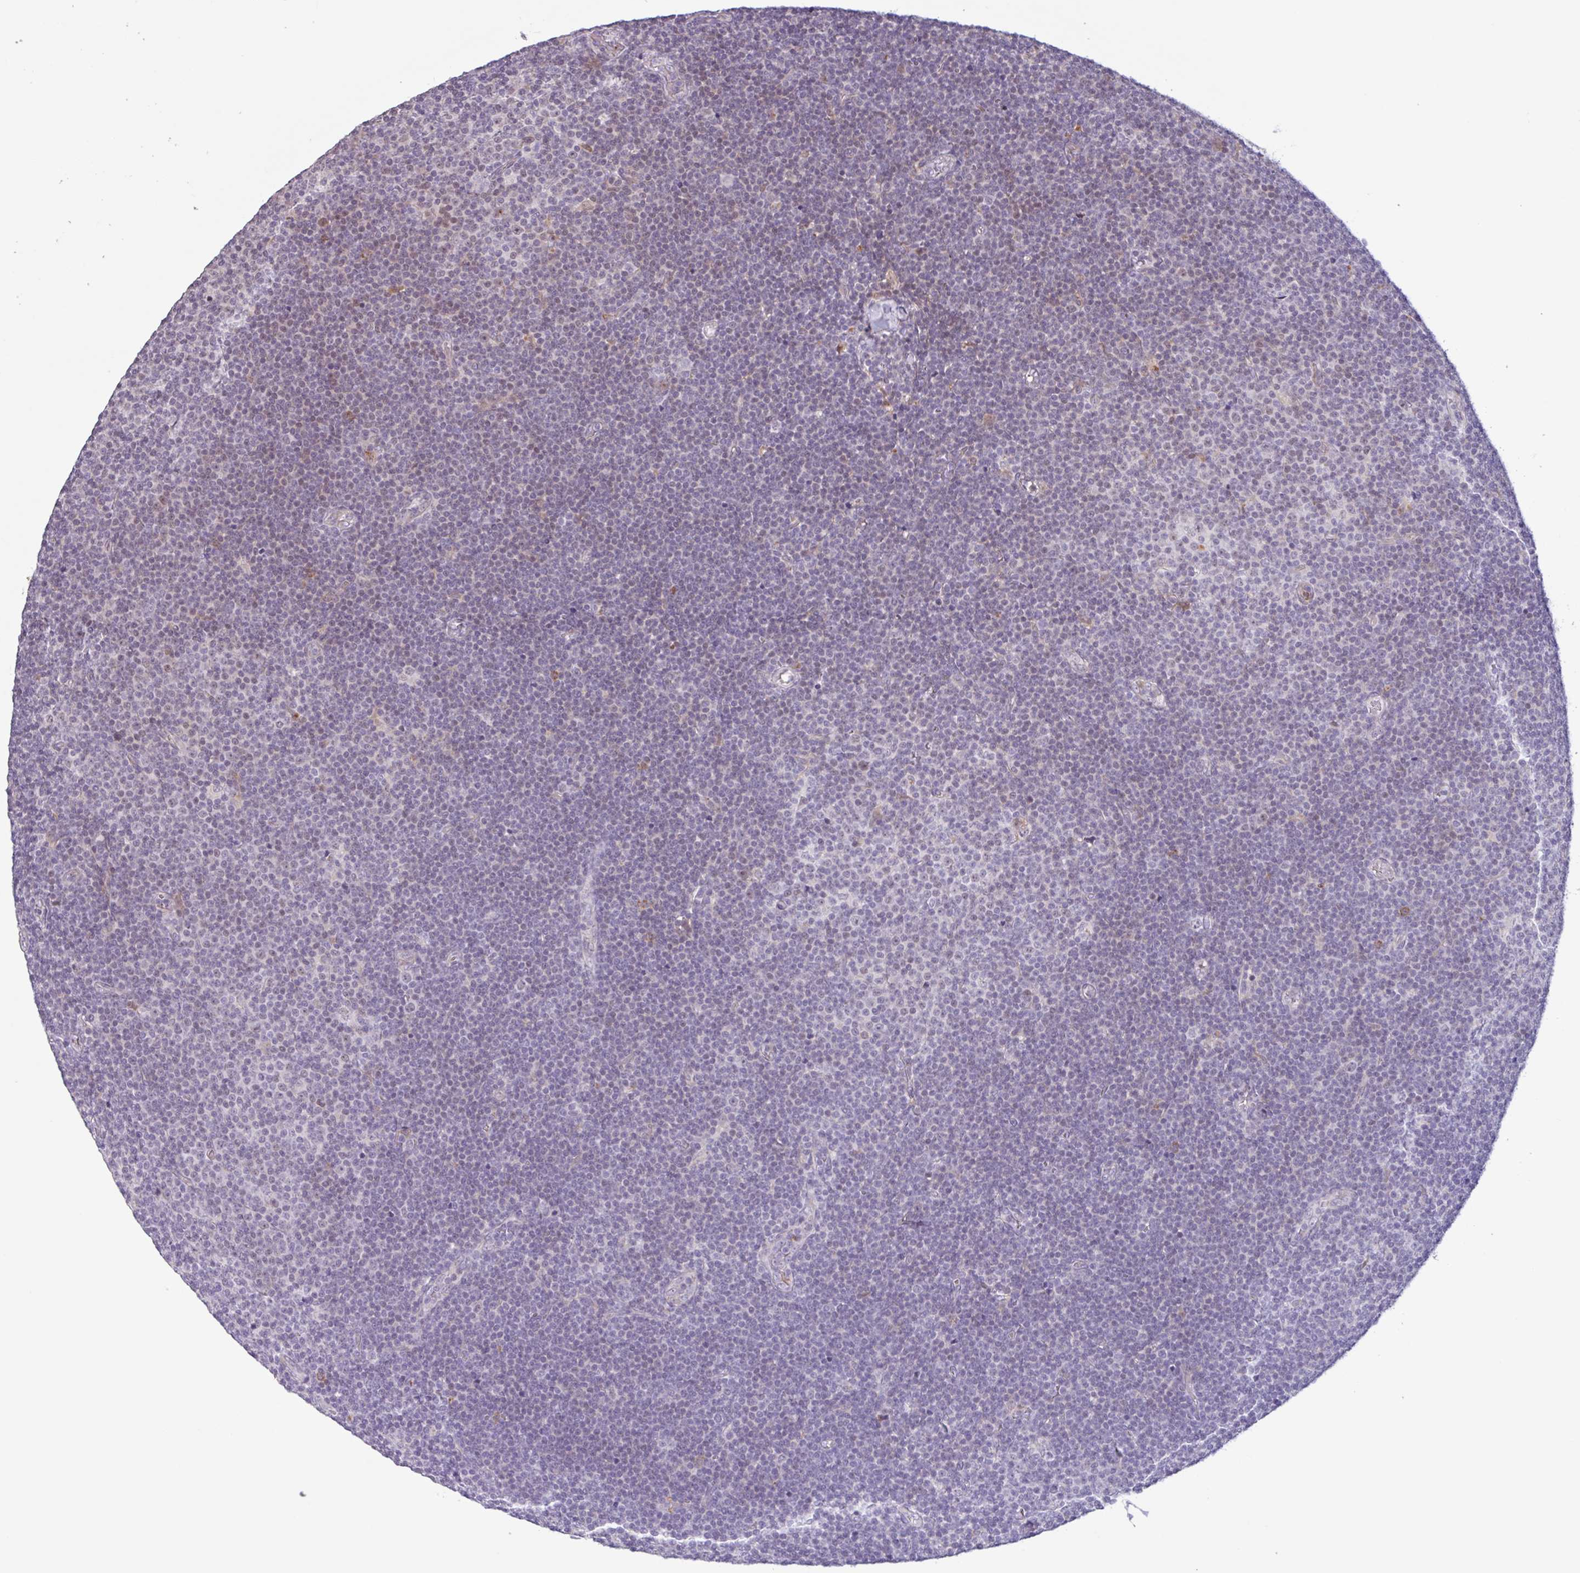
{"staining": {"intensity": "negative", "quantity": "none", "location": "none"}, "tissue": "lymphoma", "cell_type": "Tumor cells", "image_type": "cancer", "snomed": [{"axis": "morphology", "description": "Malignant lymphoma, non-Hodgkin's type, Low grade"}, {"axis": "topography", "description": "Lymph node"}], "caption": "Lymphoma was stained to show a protein in brown. There is no significant expression in tumor cells. The staining is performed using DAB brown chromogen with nuclei counter-stained in using hematoxylin.", "gene": "TAF1D", "patient": {"sex": "male", "age": 48}}